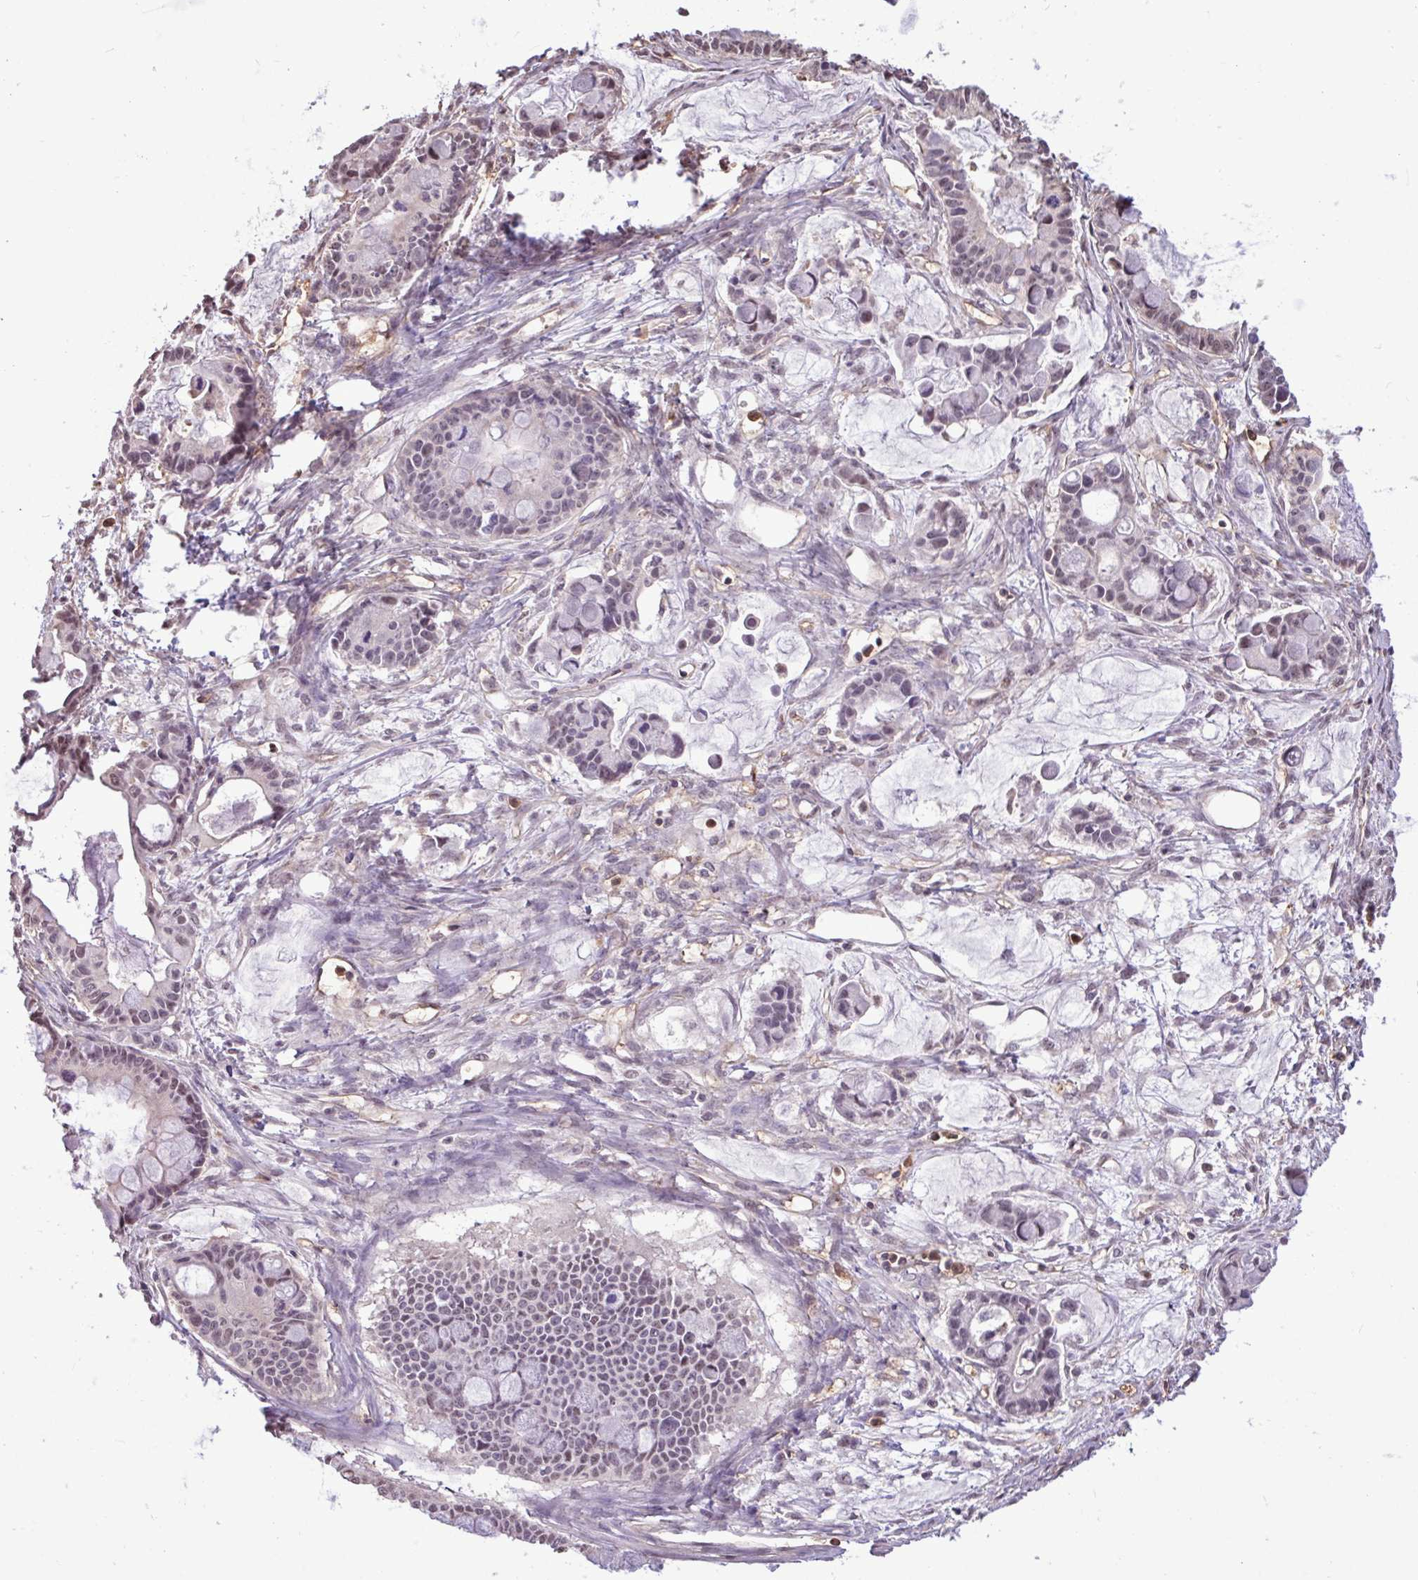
{"staining": {"intensity": "moderate", "quantity": "<25%", "location": "nuclear"}, "tissue": "ovarian cancer", "cell_type": "Tumor cells", "image_type": "cancer", "snomed": [{"axis": "morphology", "description": "Cystadenocarcinoma, mucinous, NOS"}, {"axis": "topography", "description": "Ovary"}], "caption": "Immunohistochemical staining of human mucinous cystadenocarcinoma (ovarian) displays moderate nuclear protein positivity in about <25% of tumor cells. The staining was performed using DAB (3,3'-diaminobenzidine), with brown indicating positive protein expression. Nuclei are stained blue with hematoxylin.", "gene": "CHST11", "patient": {"sex": "female", "age": 63}}